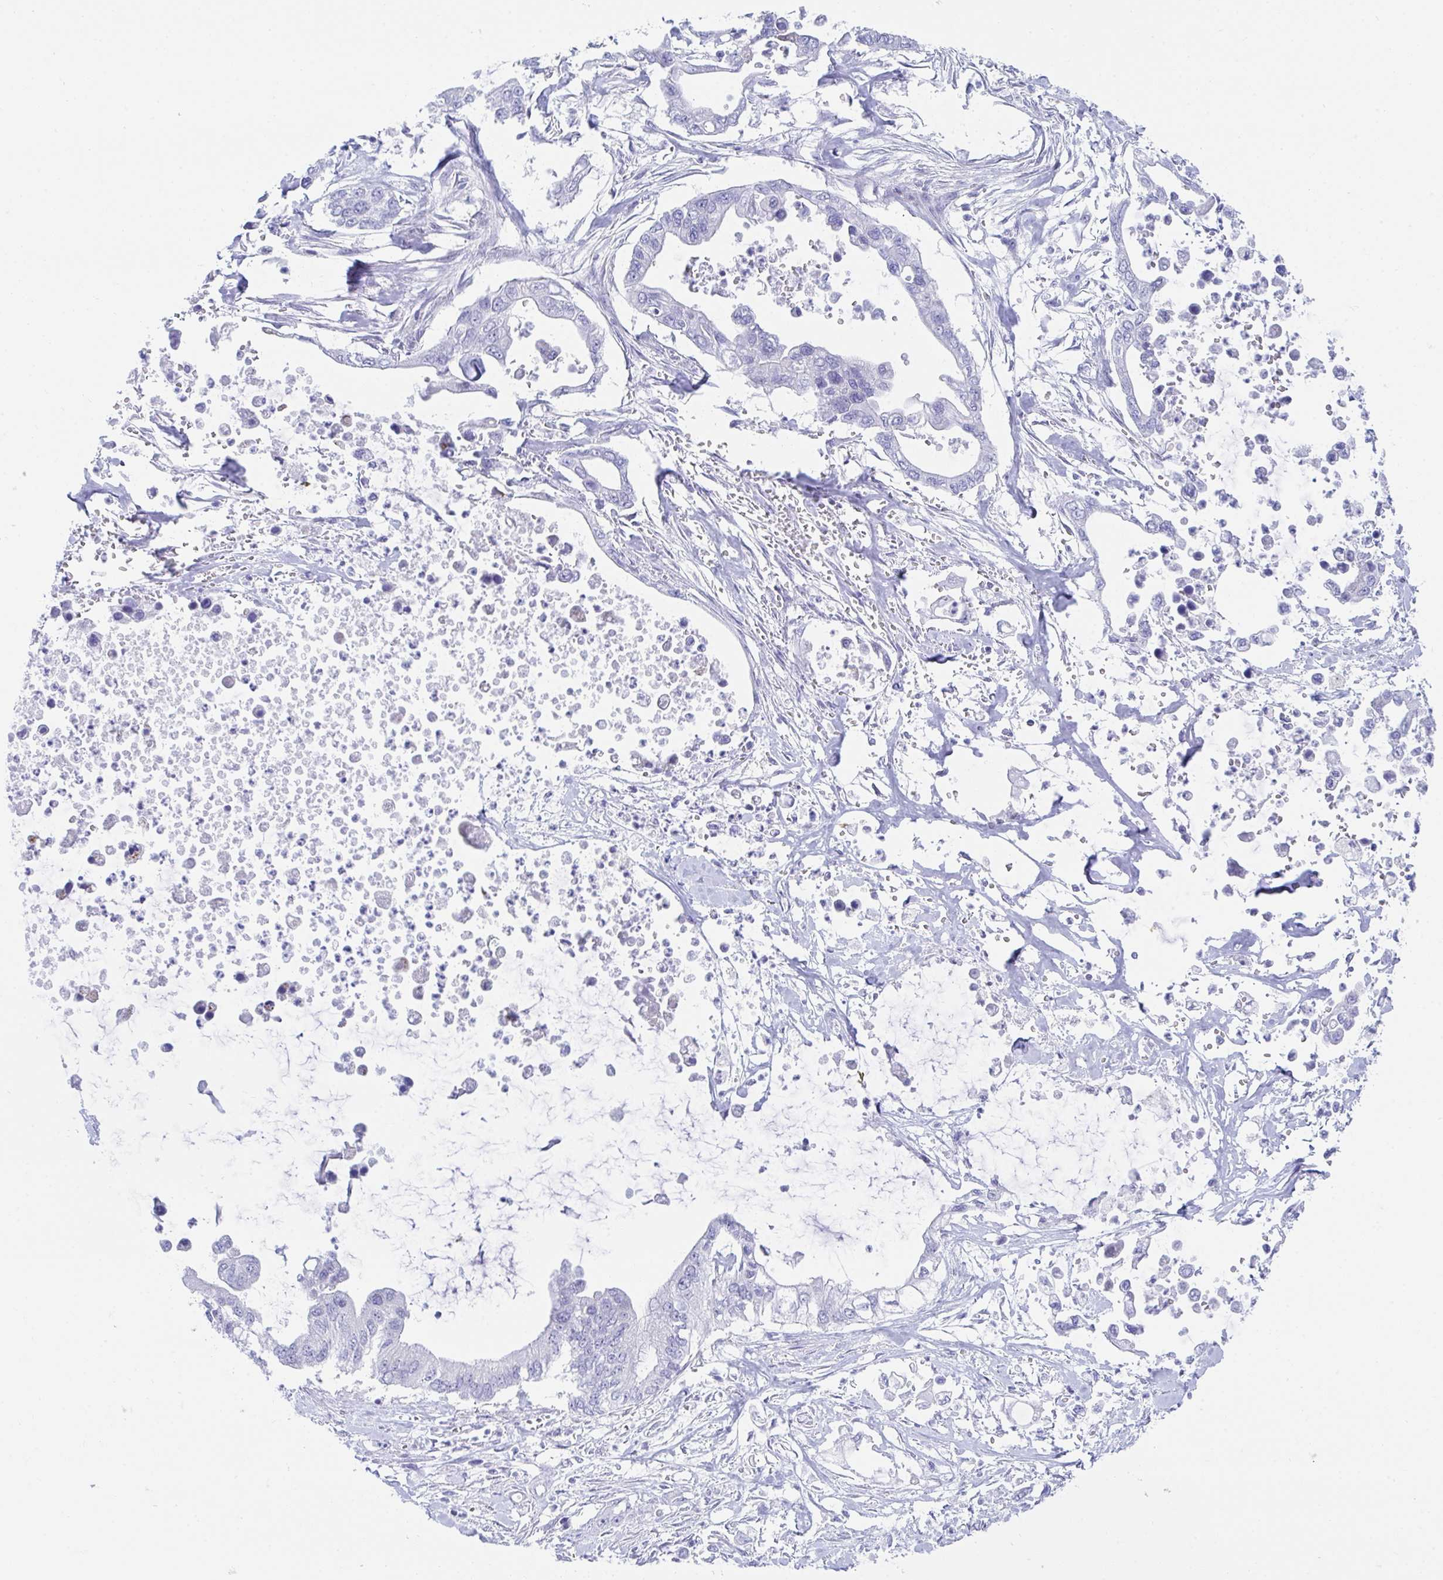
{"staining": {"intensity": "negative", "quantity": "none", "location": "none"}, "tissue": "pancreatic cancer", "cell_type": "Tumor cells", "image_type": "cancer", "snomed": [{"axis": "morphology", "description": "Adenocarcinoma, NOS"}, {"axis": "topography", "description": "Pancreas"}], "caption": "Tumor cells are negative for protein expression in human pancreatic cancer (adenocarcinoma). The staining was performed using DAB (3,3'-diaminobenzidine) to visualize the protein expression in brown, while the nuclei were stained in blue with hematoxylin (Magnification: 20x).", "gene": "DAOA", "patient": {"sex": "male", "age": 61}}